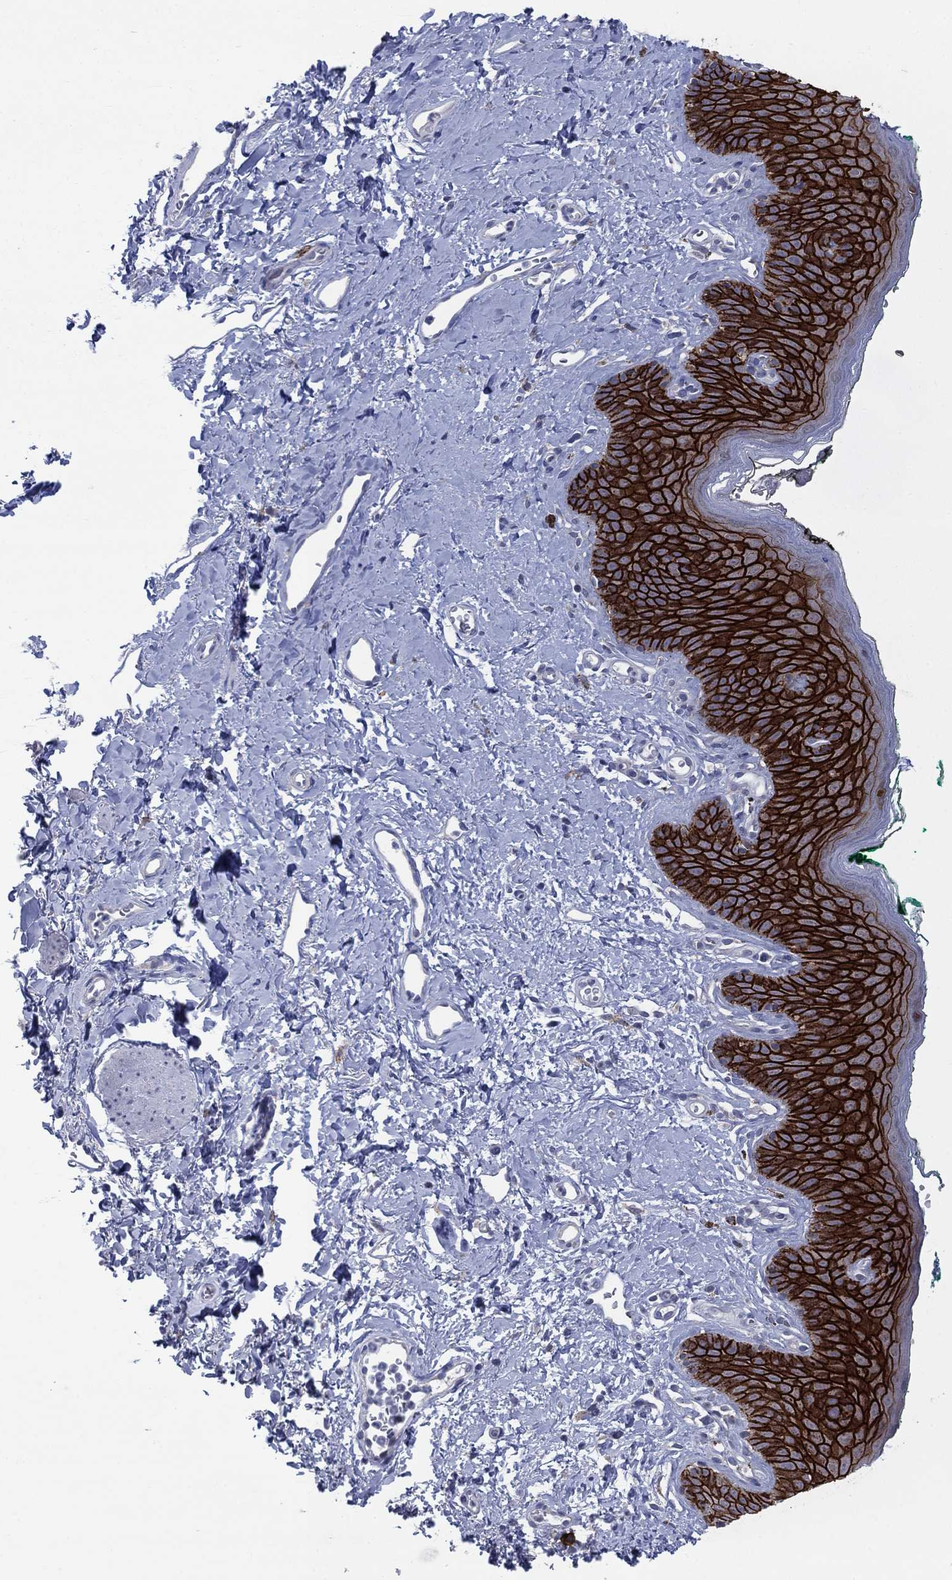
{"staining": {"intensity": "strong", "quantity": "25%-75%", "location": "cytoplasmic/membranous"}, "tissue": "skin", "cell_type": "Epidermal cells", "image_type": "normal", "snomed": [{"axis": "morphology", "description": "Normal tissue, NOS"}, {"axis": "topography", "description": "Vulva"}], "caption": "Approximately 25%-75% of epidermal cells in unremarkable skin display strong cytoplasmic/membranous protein staining as visualized by brown immunohistochemical staining.", "gene": "SDC1", "patient": {"sex": "female", "age": 66}}